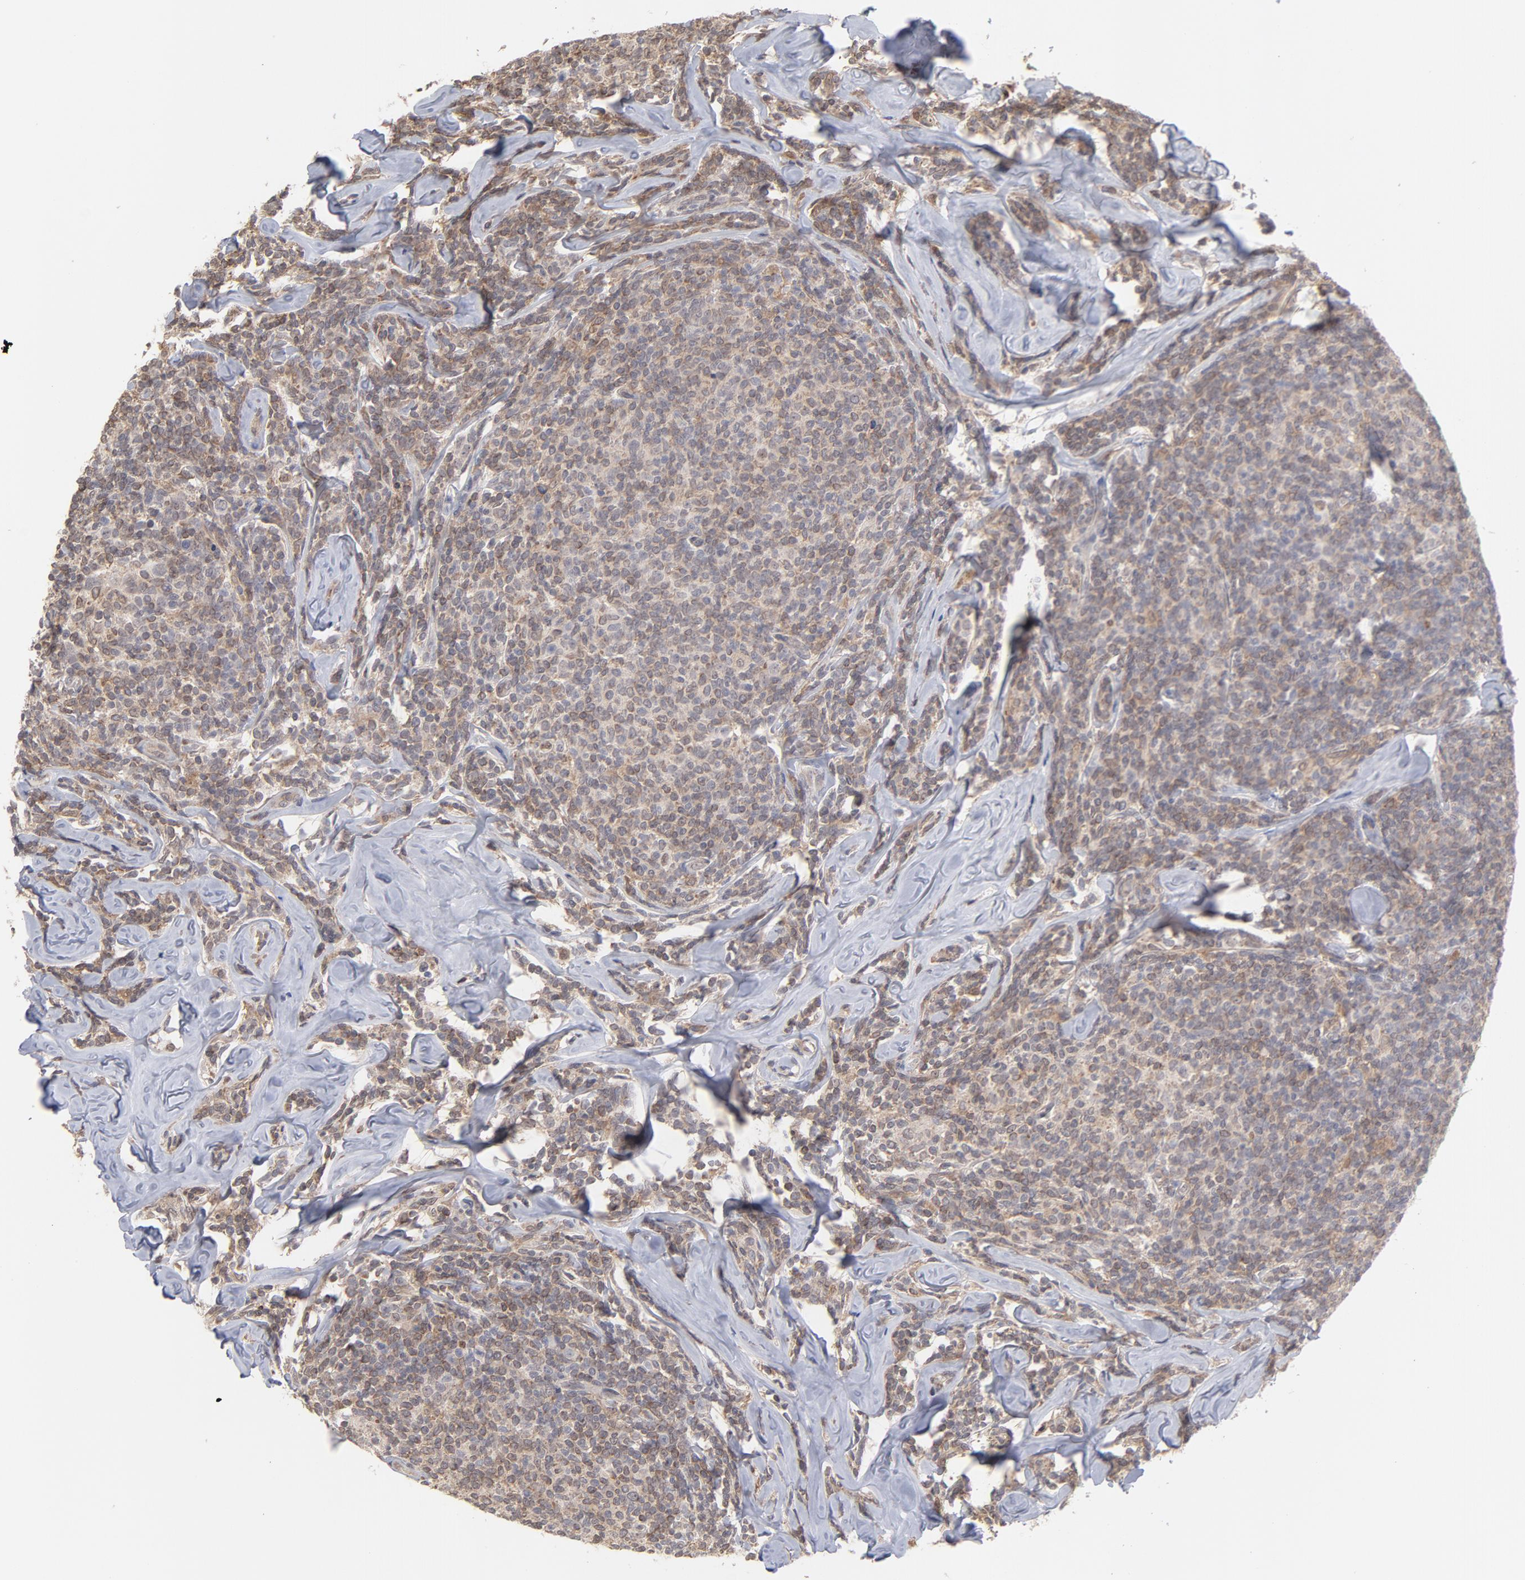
{"staining": {"intensity": "negative", "quantity": "none", "location": "none"}, "tissue": "lymphoma", "cell_type": "Tumor cells", "image_type": "cancer", "snomed": [{"axis": "morphology", "description": "Malignant lymphoma, non-Hodgkin's type, Low grade"}, {"axis": "topography", "description": "Lymph node"}], "caption": "The photomicrograph shows no staining of tumor cells in lymphoma. (Brightfield microscopy of DAB immunohistochemistry at high magnification).", "gene": "OAS1", "patient": {"sex": "female", "age": 56}}